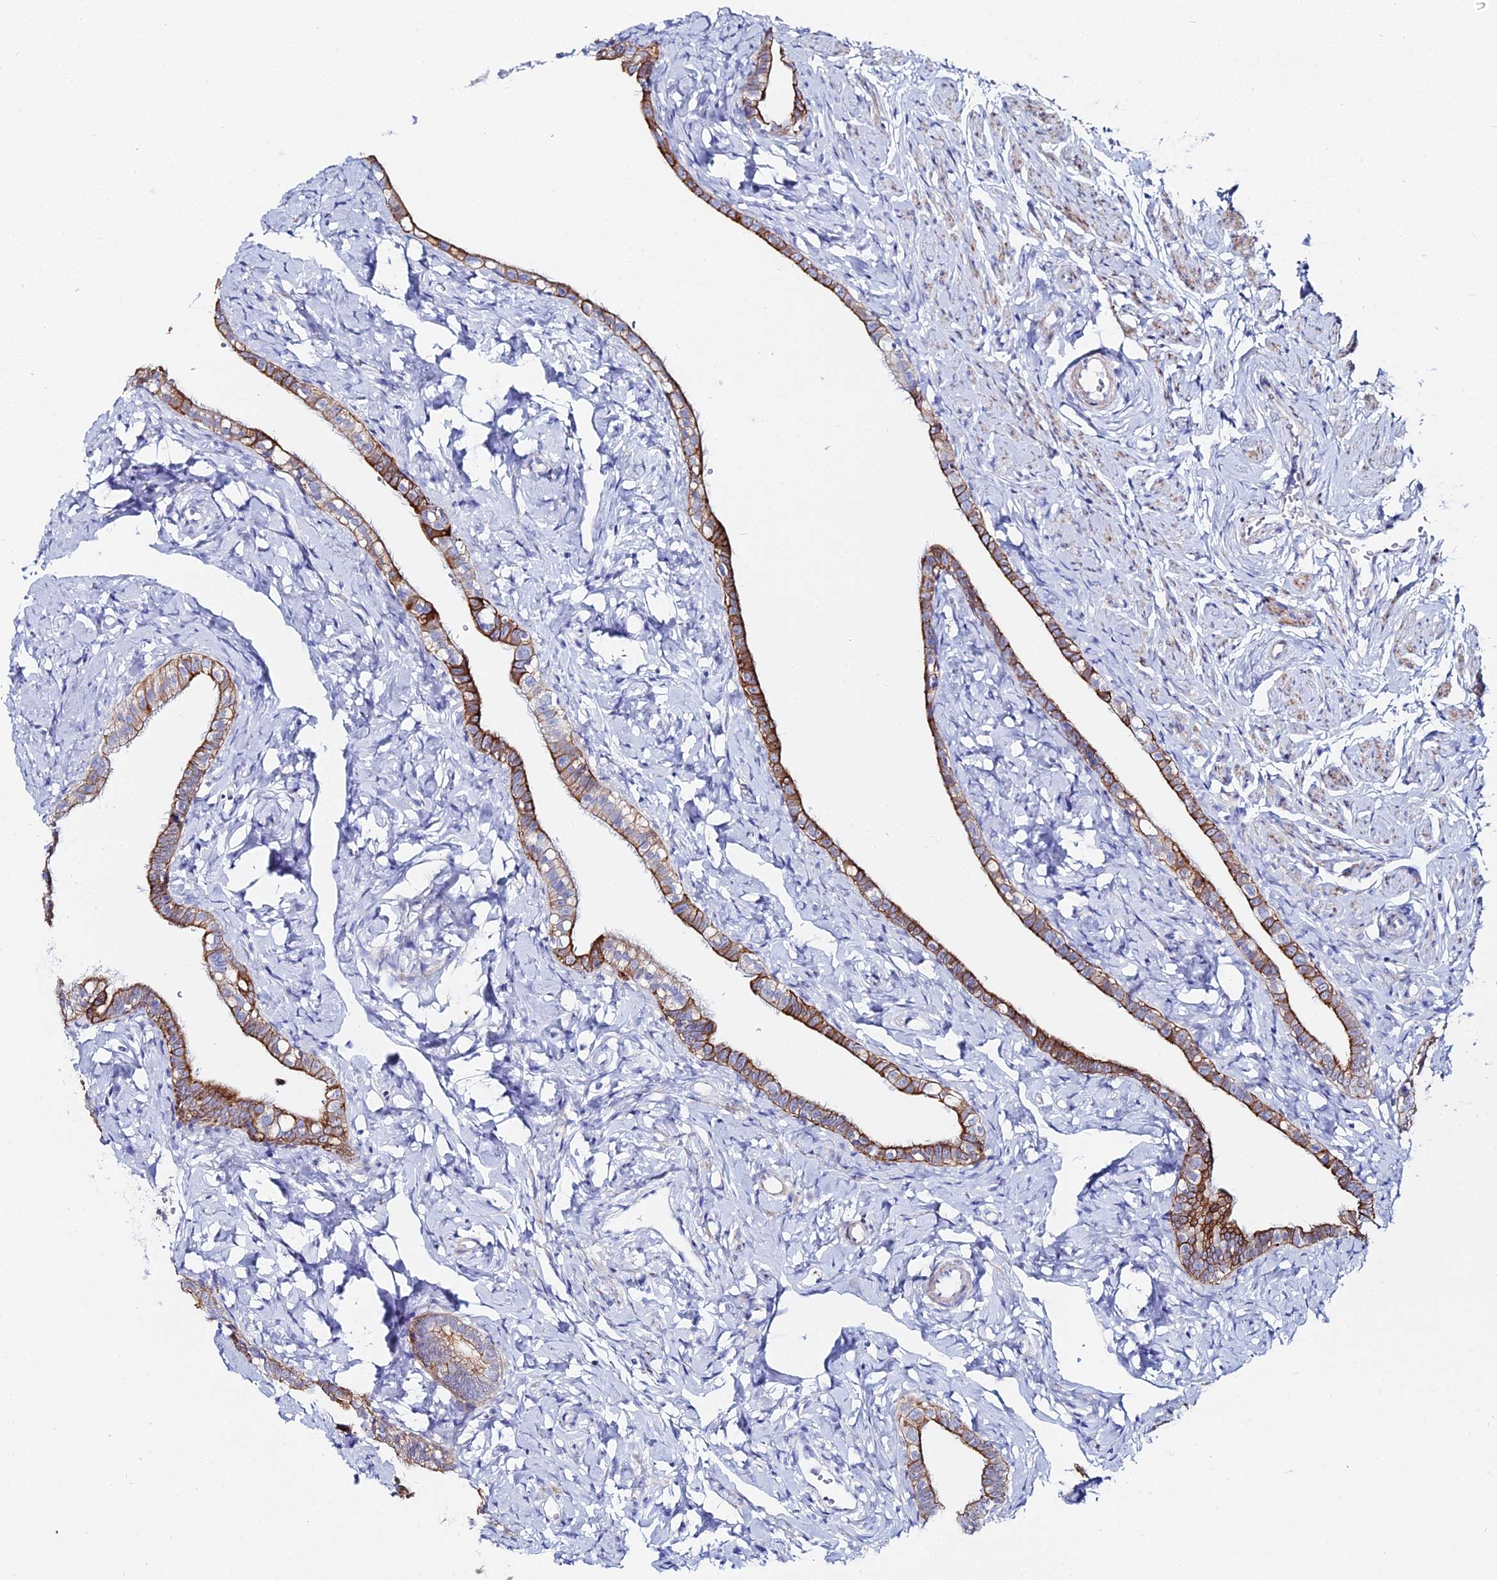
{"staining": {"intensity": "strong", "quantity": "25%-75%", "location": "cytoplasmic/membranous"}, "tissue": "fallopian tube", "cell_type": "Glandular cells", "image_type": "normal", "snomed": [{"axis": "morphology", "description": "Normal tissue, NOS"}, {"axis": "topography", "description": "Fallopian tube"}], "caption": "High-power microscopy captured an IHC micrograph of benign fallopian tube, revealing strong cytoplasmic/membranous staining in approximately 25%-75% of glandular cells. (Brightfield microscopy of DAB IHC at high magnification).", "gene": "DHX34", "patient": {"sex": "female", "age": 66}}